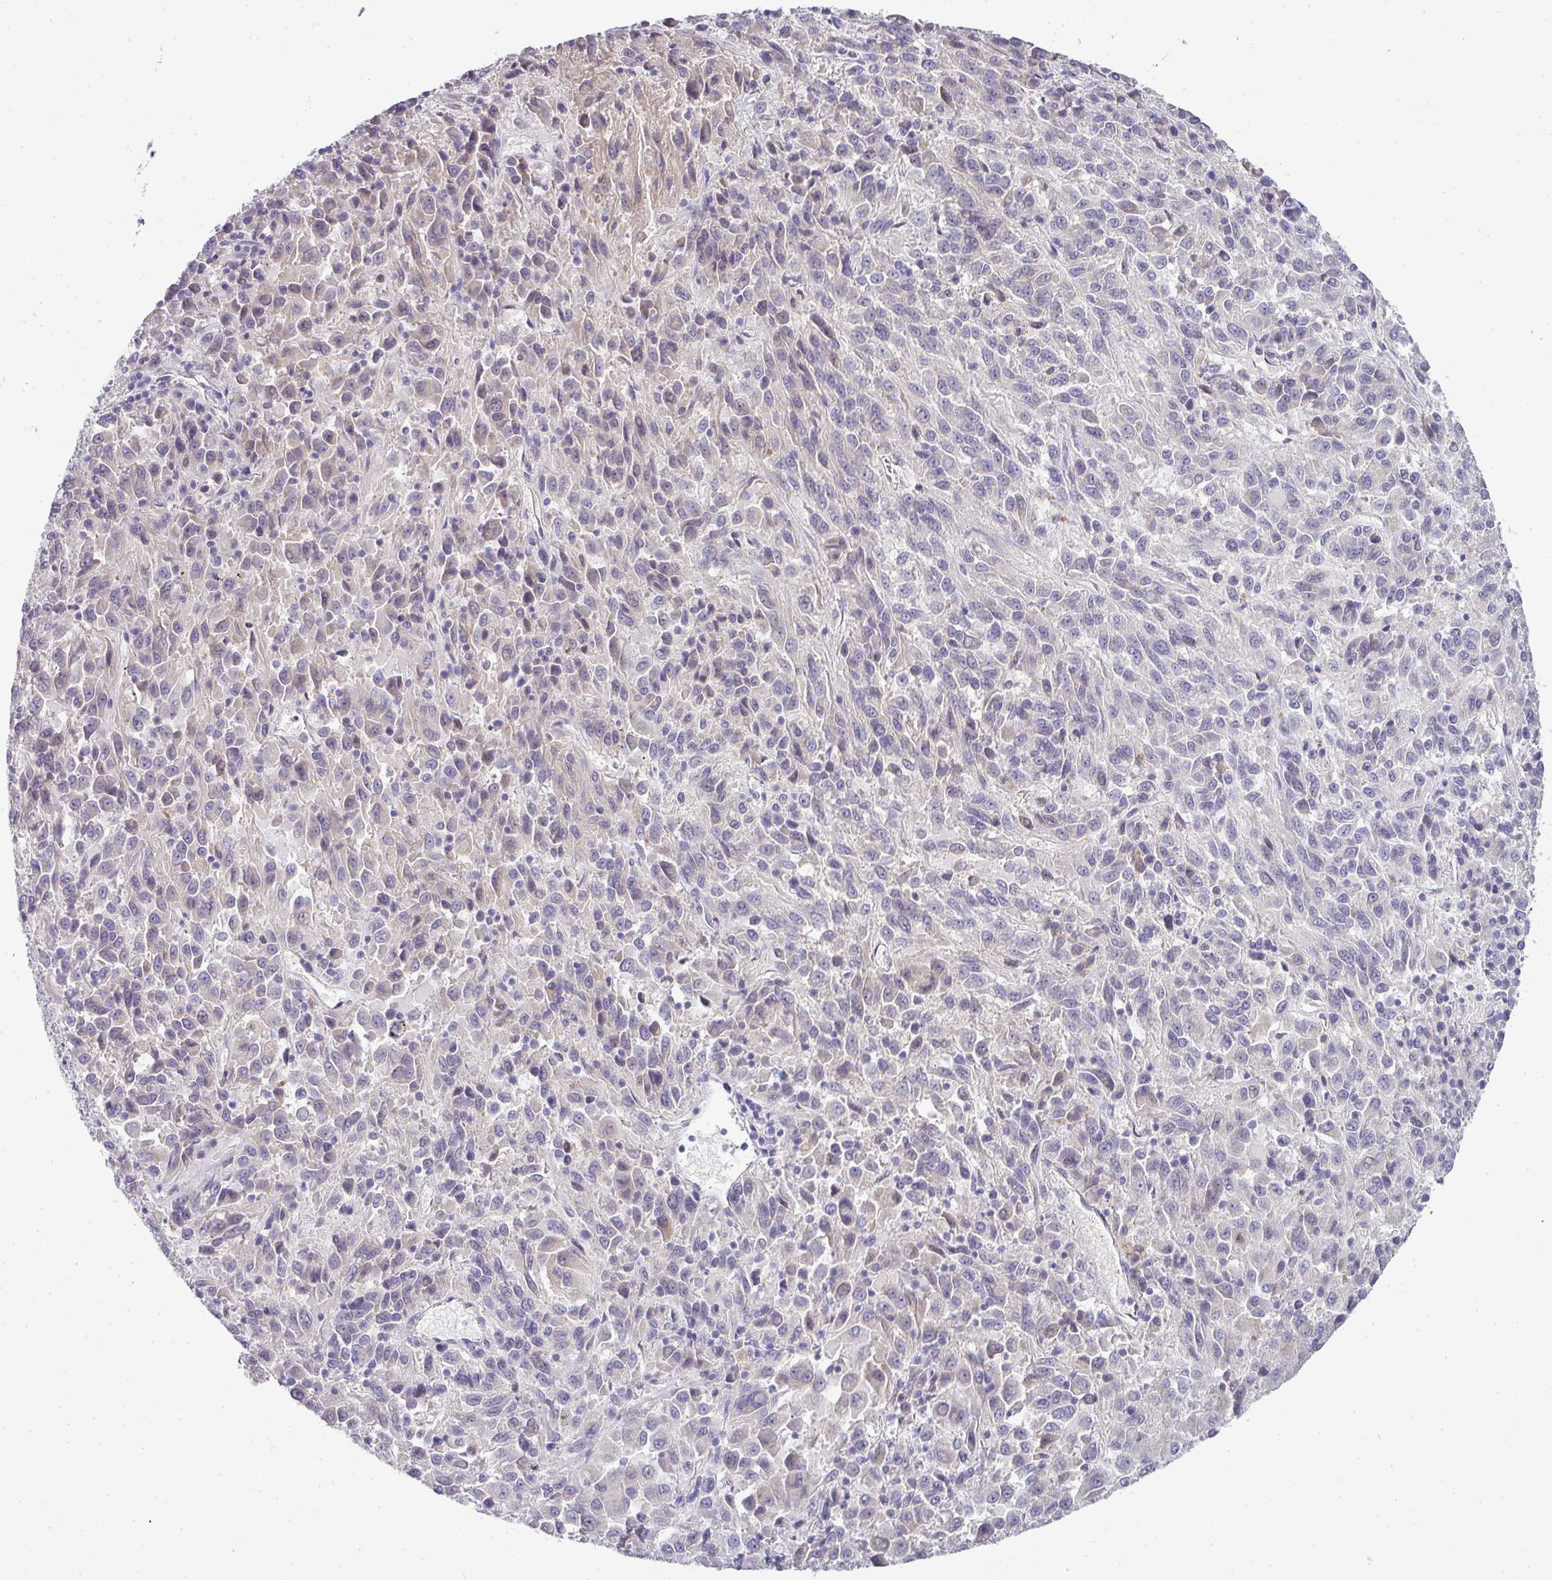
{"staining": {"intensity": "weak", "quantity": "<25%", "location": "nuclear"}, "tissue": "melanoma", "cell_type": "Tumor cells", "image_type": "cancer", "snomed": [{"axis": "morphology", "description": "Malignant melanoma, Metastatic site"}, {"axis": "topography", "description": "Lung"}], "caption": "The IHC image has no significant staining in tumor cells of malignant melanoma (metastatic site) tissue. (DAB IHC with hematoxylin counter stain).", "gene": "ASXL3", "patient": {"sex": "male", "age": 64}}